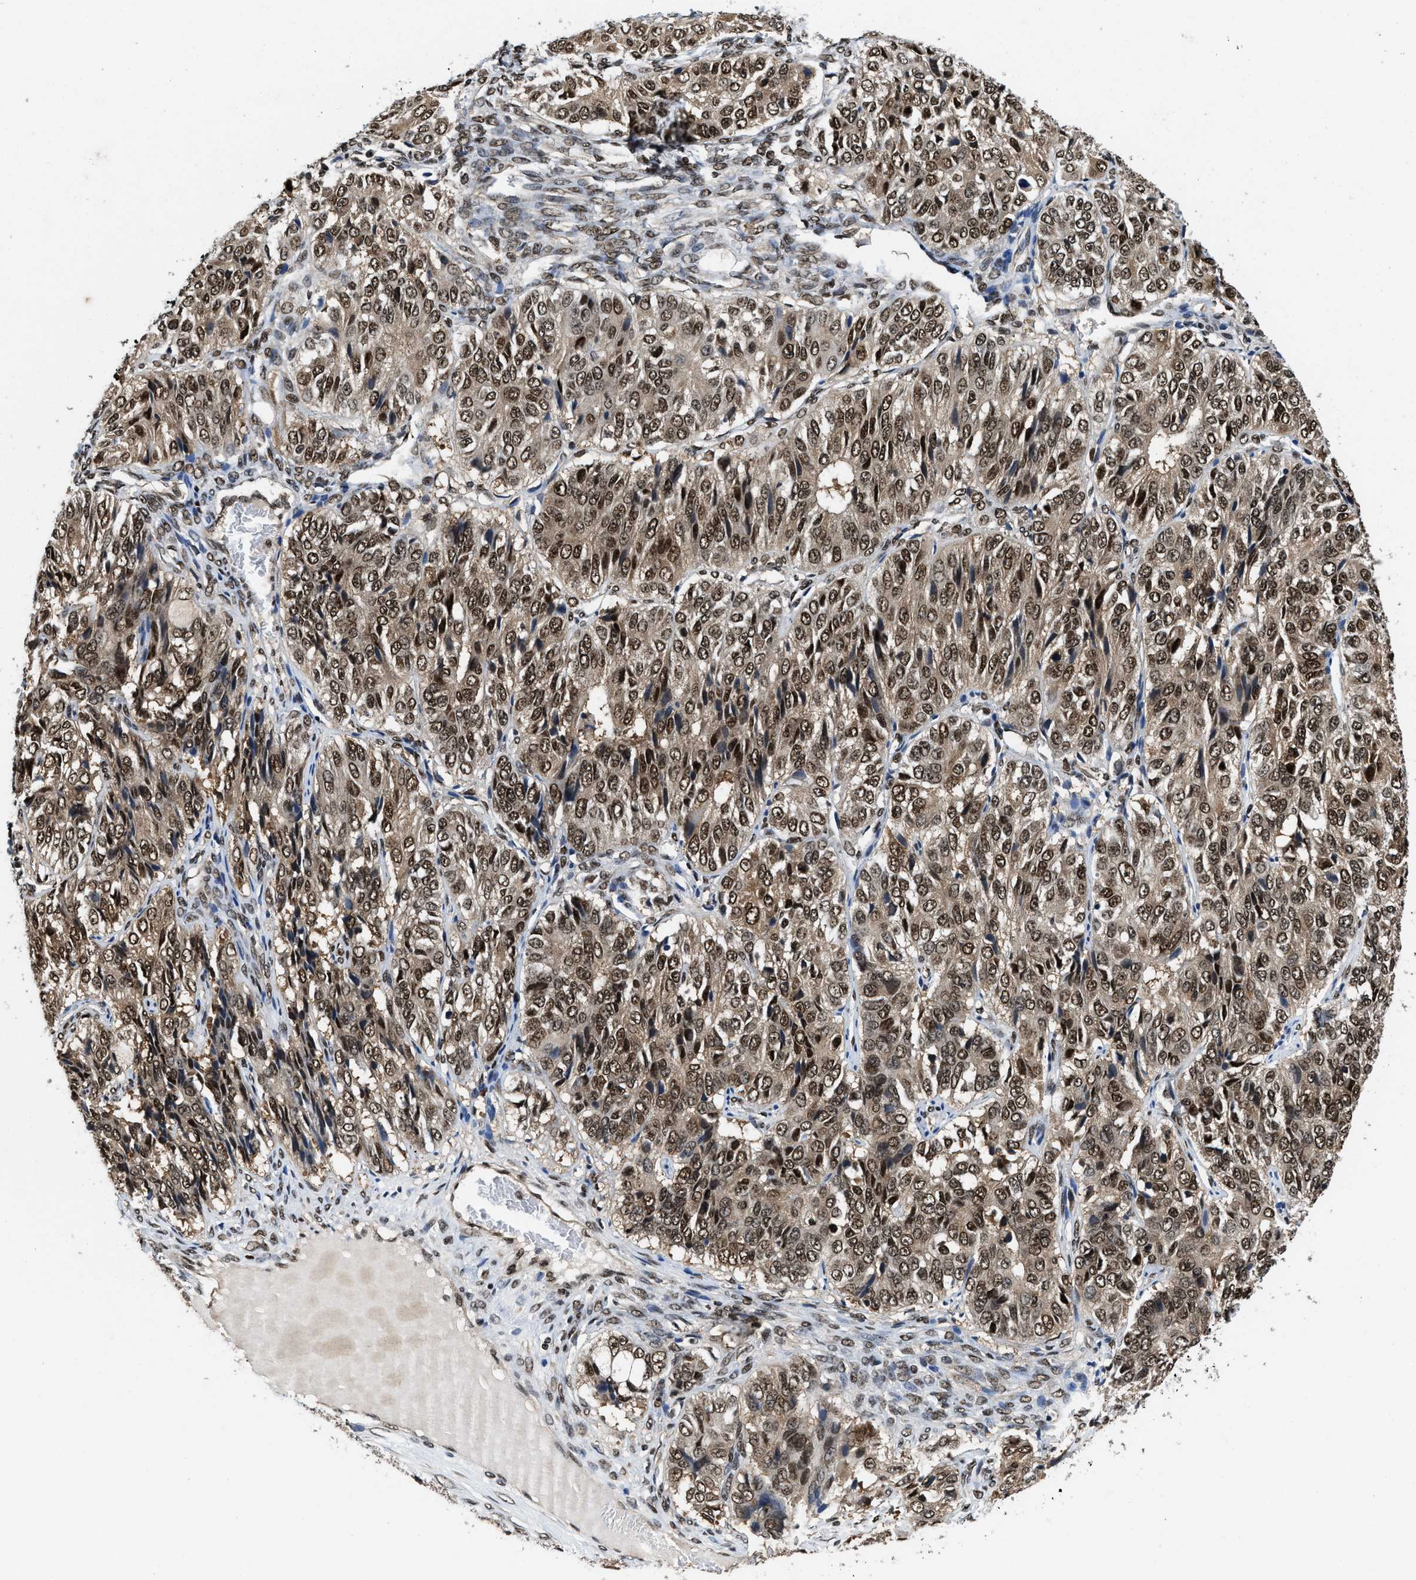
{"staining": {"intensity": "strong", "quantity": ">75%", "location": "nuclear"}, "tissue": "ovarian cancer", "cell_type": "Tumor cells", "image_type": "cancer", "snomed": [{"axis": "morphology", "description": "Carcinoma, endometroid"}, {"axis": "topography", "description": "Ovary"}], "caption": "Immunohistochemical staining of human ovarian cancer (endometroid carcinoma) reveals strong nuclear protein expression in approximately >75% of tumor cells. (DAB IHC, brown staining for protein, blue staining for nuclei).", "gene": "SAFB", "patient": {"sex": "female", "age": 51}}